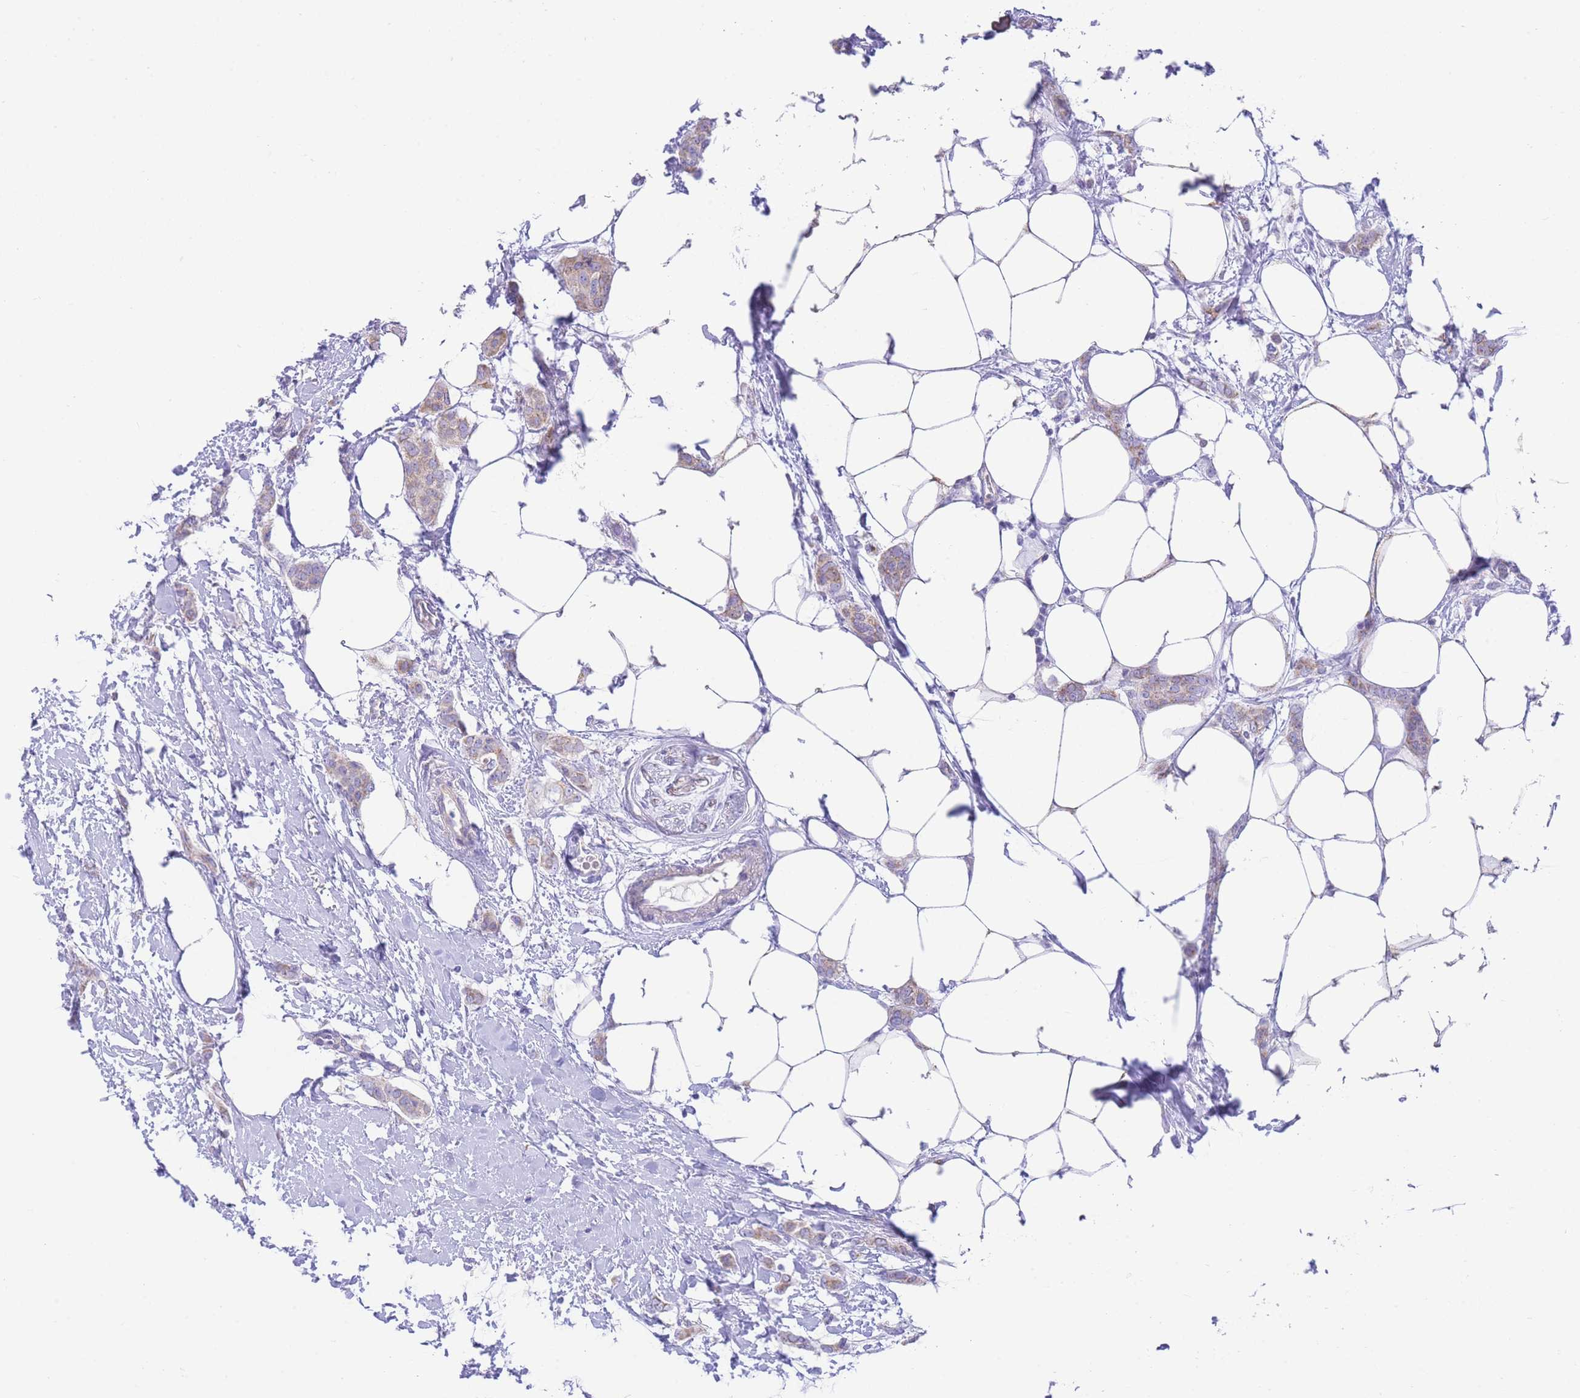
{"staining": {"intensity": "weak", "quantity": "<25%", "location": "cytoplasmic/membranous"}, "tissue": "breast cancer", "cell_type": "Tumor cells", "image_type": "cancer", "snomed": [{"axis": "morphology", "description": "Duct carcinoma"}, {"axis": "topography", "description": "Breast"}], "caption": "The micrograph displays no significant expression in tumor cells of breast cancer (intraductal carcinoma).", "gene": "ACSM4", "patient": {"sex": "female", "age": 72}}